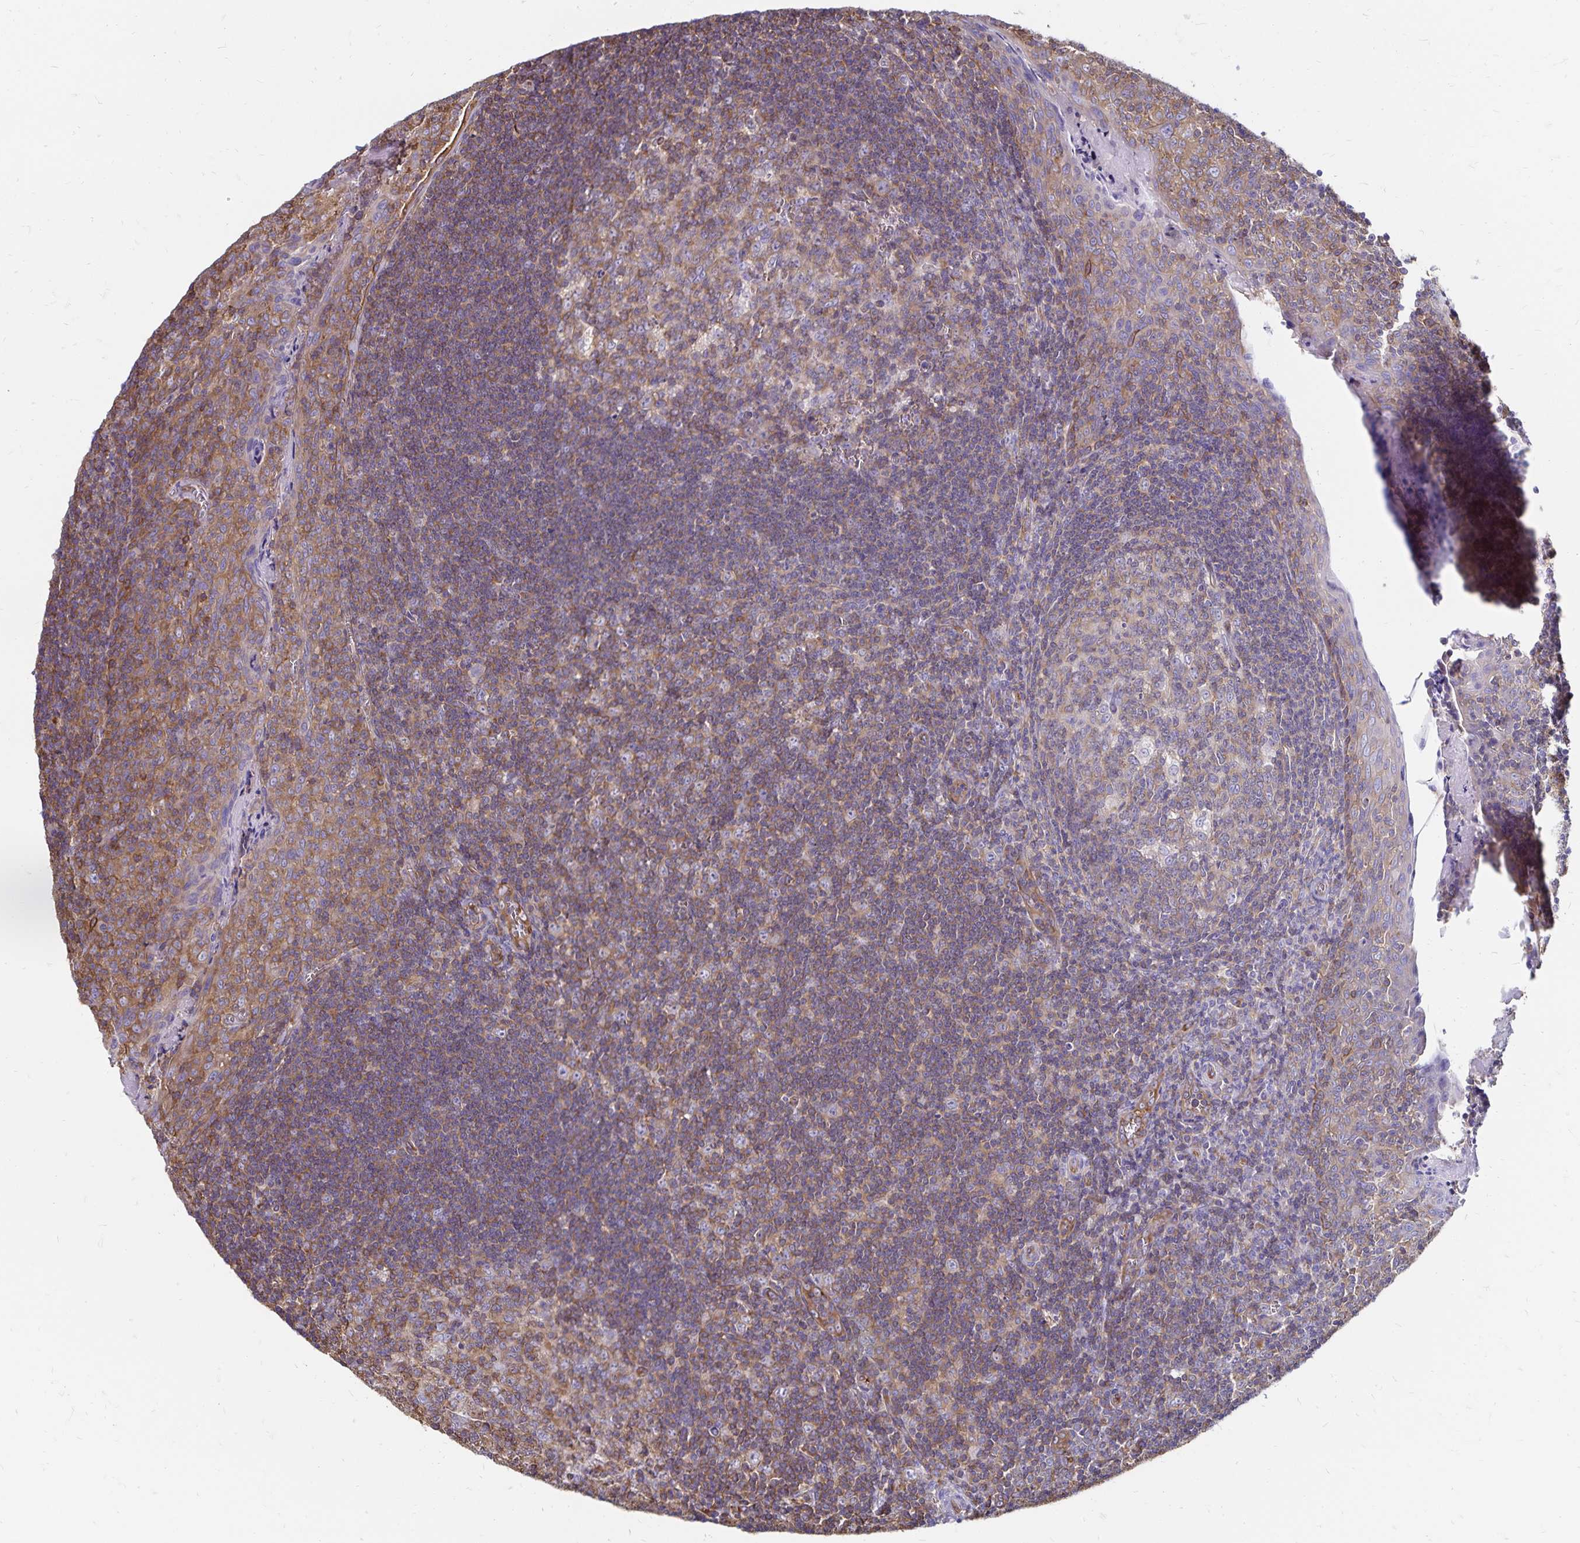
{"staining": {"intensity": "weak", "quantity": "25%-75%", "location": "cytoplasmic/membranous"}, "tissue": "tonsil", "cell_type": "Germinal center cells", "image_type": "normal", "snomed": [{"axis": "morphology", "description": "Normal tissue, NOS"}, {"axis": "morphology", "description": "Inflammation, NOS"}, {"axis": "topography", "description": "Tonsil"}], "caption": "The immunohistochemical stain labels weak cytoplasmic/membranous staining in germinal center cells of normal tonsil. The staining is performed using DAB brown chromogen to label protein expression. The nuclei are counter-stained blue using hematoxylin.", "gene": "RPRML", "patient": {"sex": "female", "age": 31}}